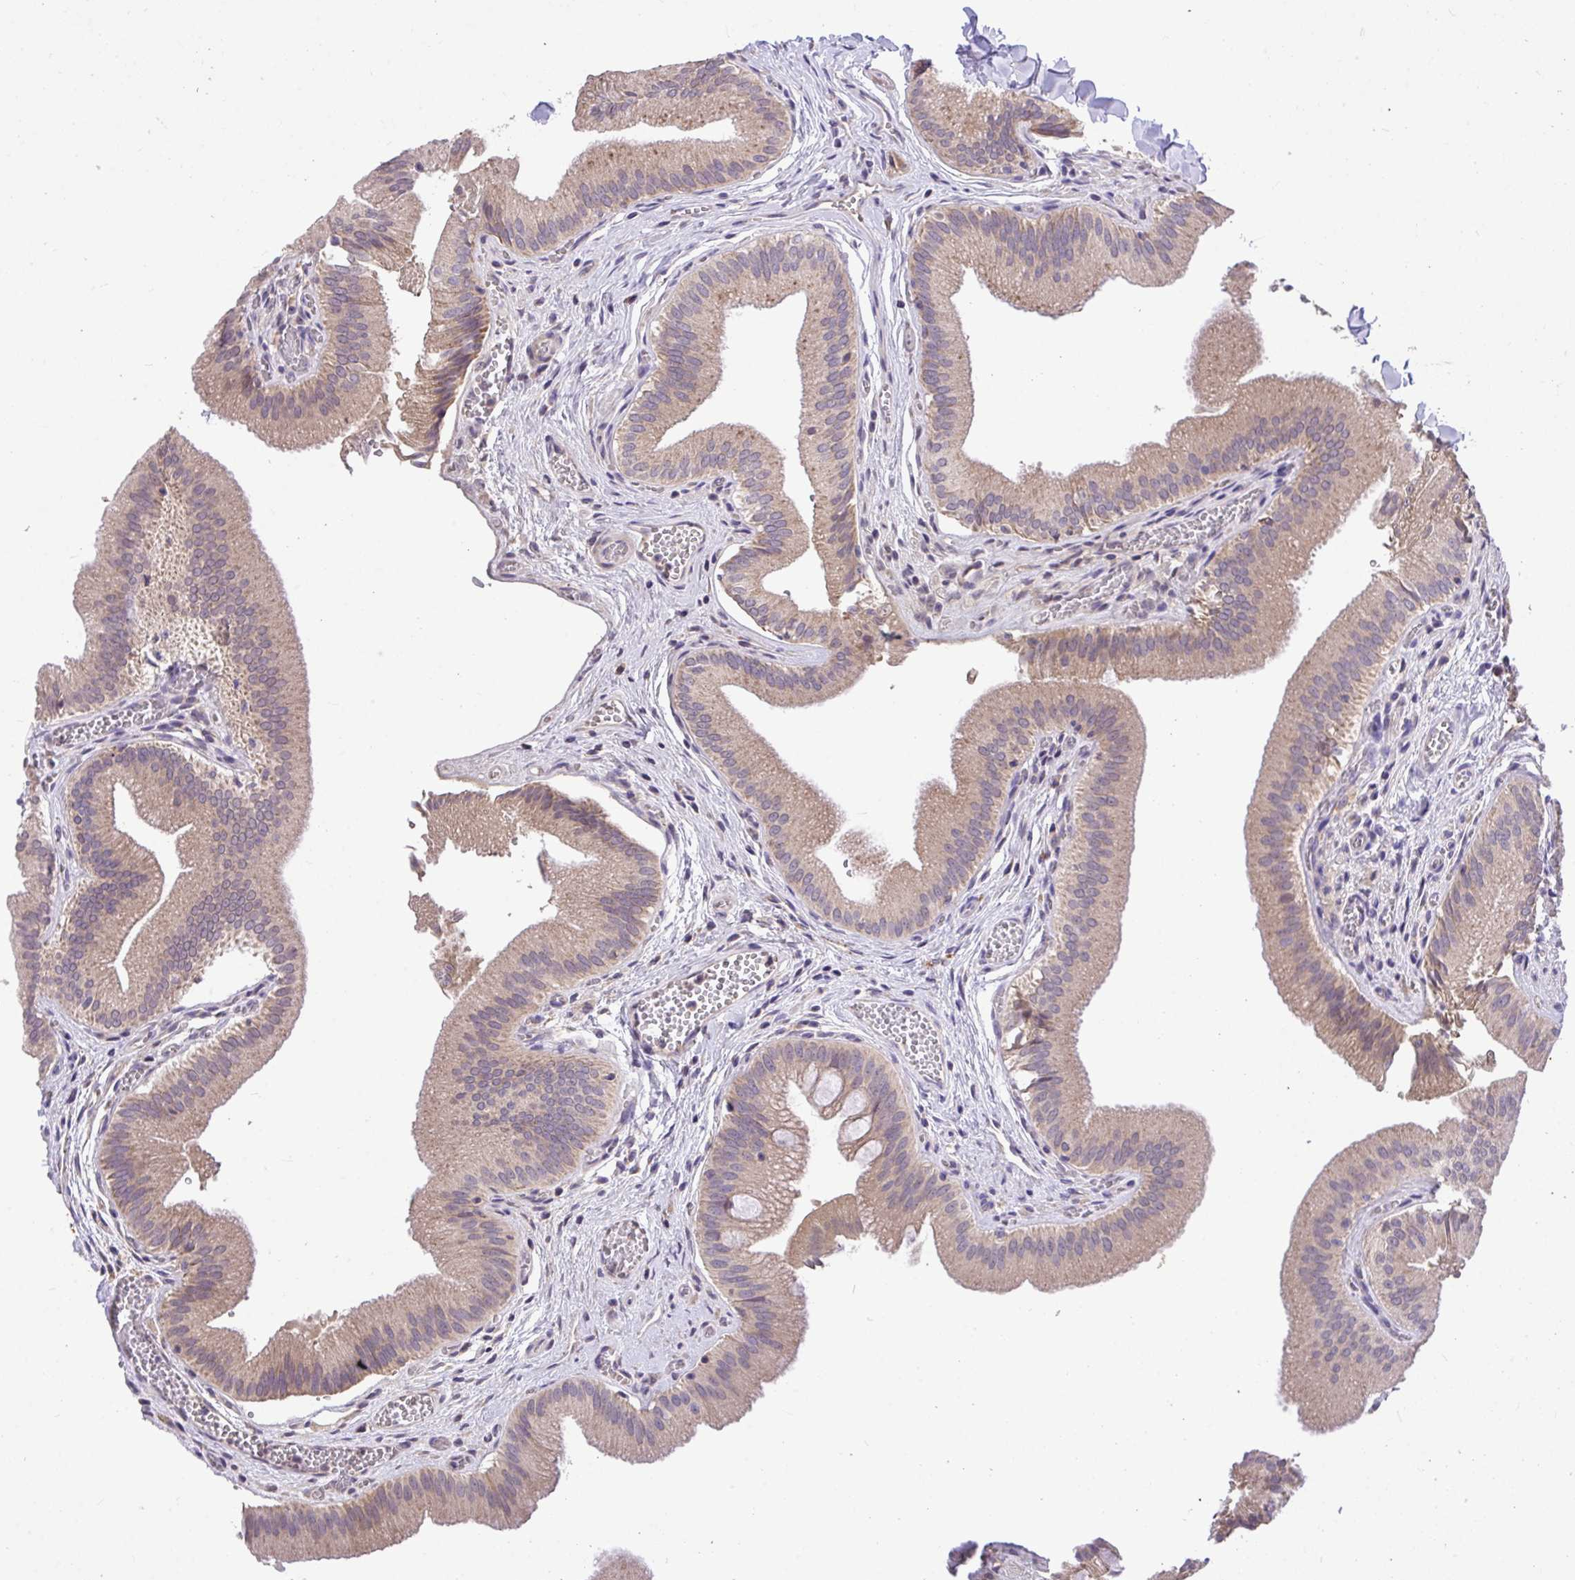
{"staining": {"intensity": "moderate", "quantity": ">75%", "location": "cytoplasmic/membranous"}, "tissue": "gallbladder", "cell_type": "Glandular cells", "image_type": "normal", "snomed": [{"axis": "morphology", "description": "Normal tissue, NOS"}, {"axis": "topography", "description": "Gallbladder"}], "caption": "Human gallbladder stained with a protein marker shows moderate staining in glandular cells.", "gene": "MPC2", "patient": {"sex": "male", "age": 17}}